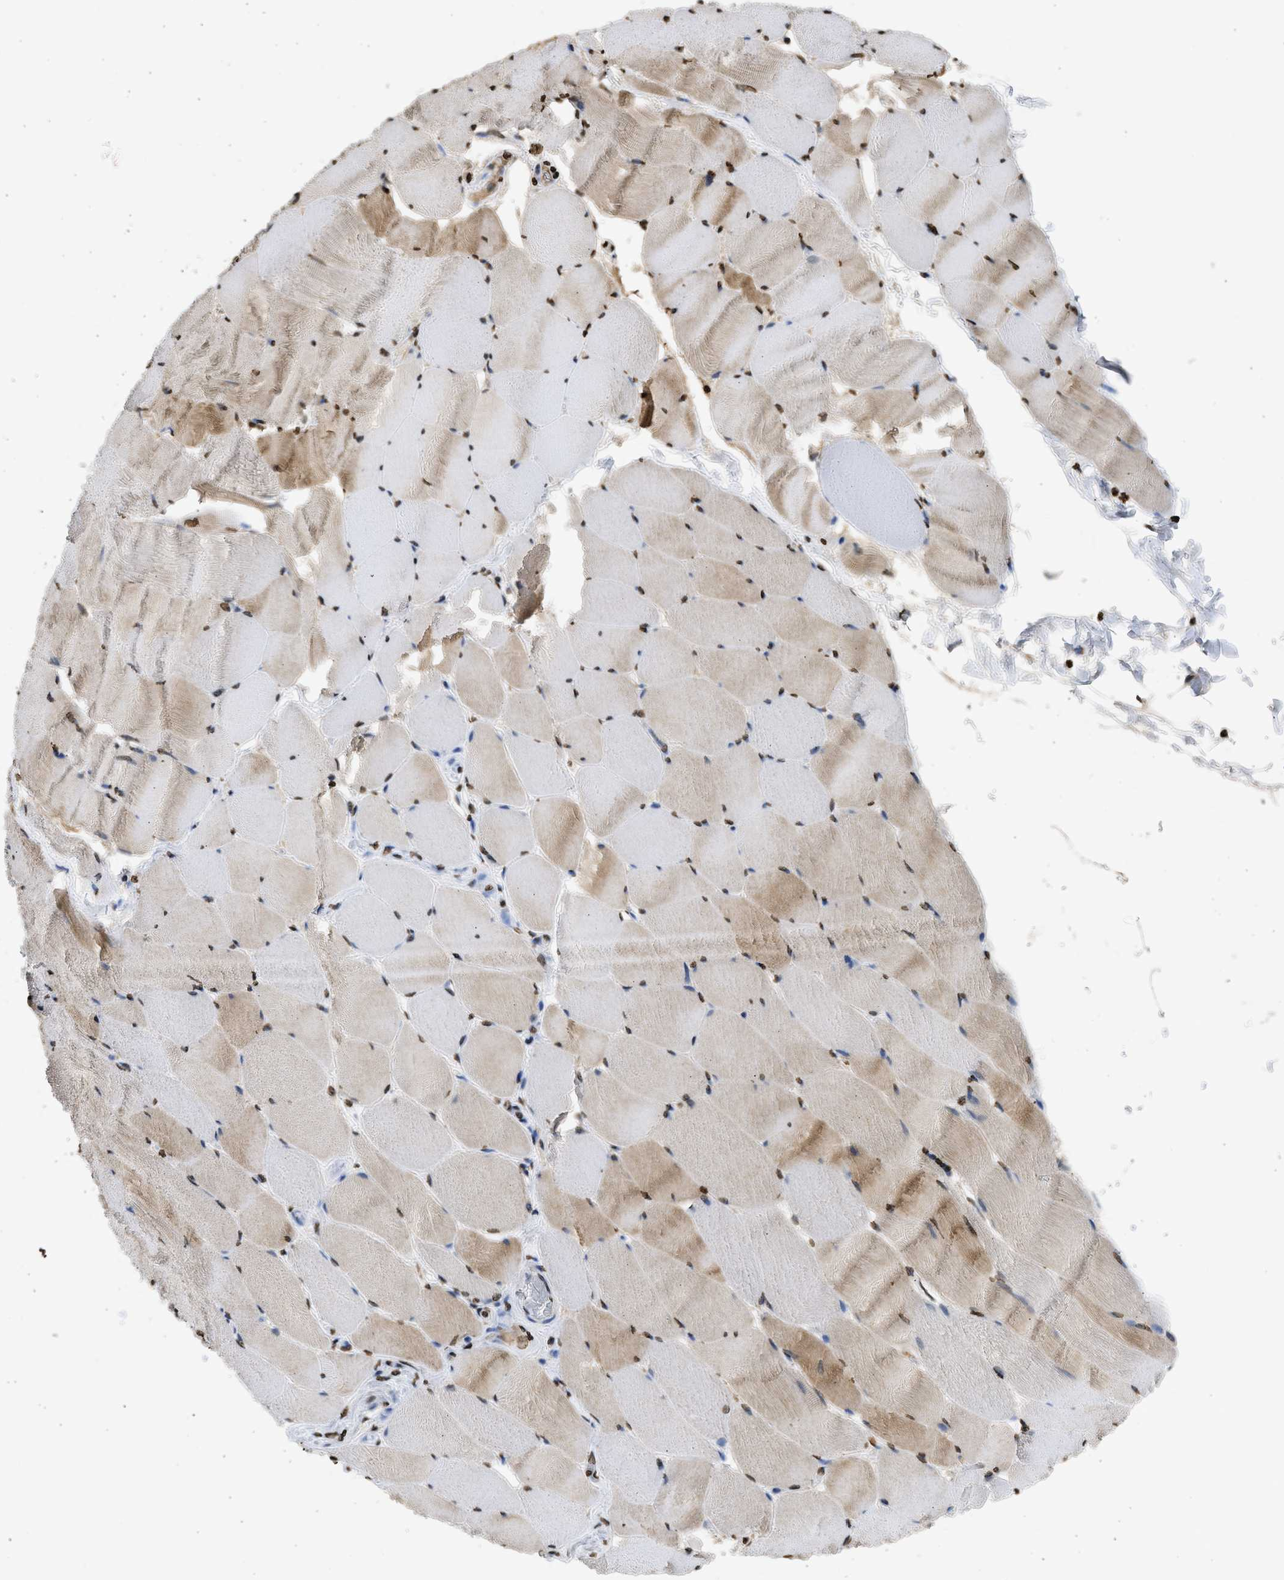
{"staining": {"intensity": "moderate", "quantity": ">75%", "location": "cytoplasmic/membranous,nuclear"}, "tissue": "skeletal muscle", "cell_type": "Myocytes", "image_type": "normal", "snomed": [{"axis": "morphology", "description": "Normal tissue, NOS"}, {"axis": "topography", "description": "Skeletal muscle"}], "caption": "Moderate cytoplasmic/membranous,nuclear protein staining is identified in approximately >75% of myocytes in skeletal muscle.", "gene": "RRAGC", "patient": {"sex": "male", "age": 62}}